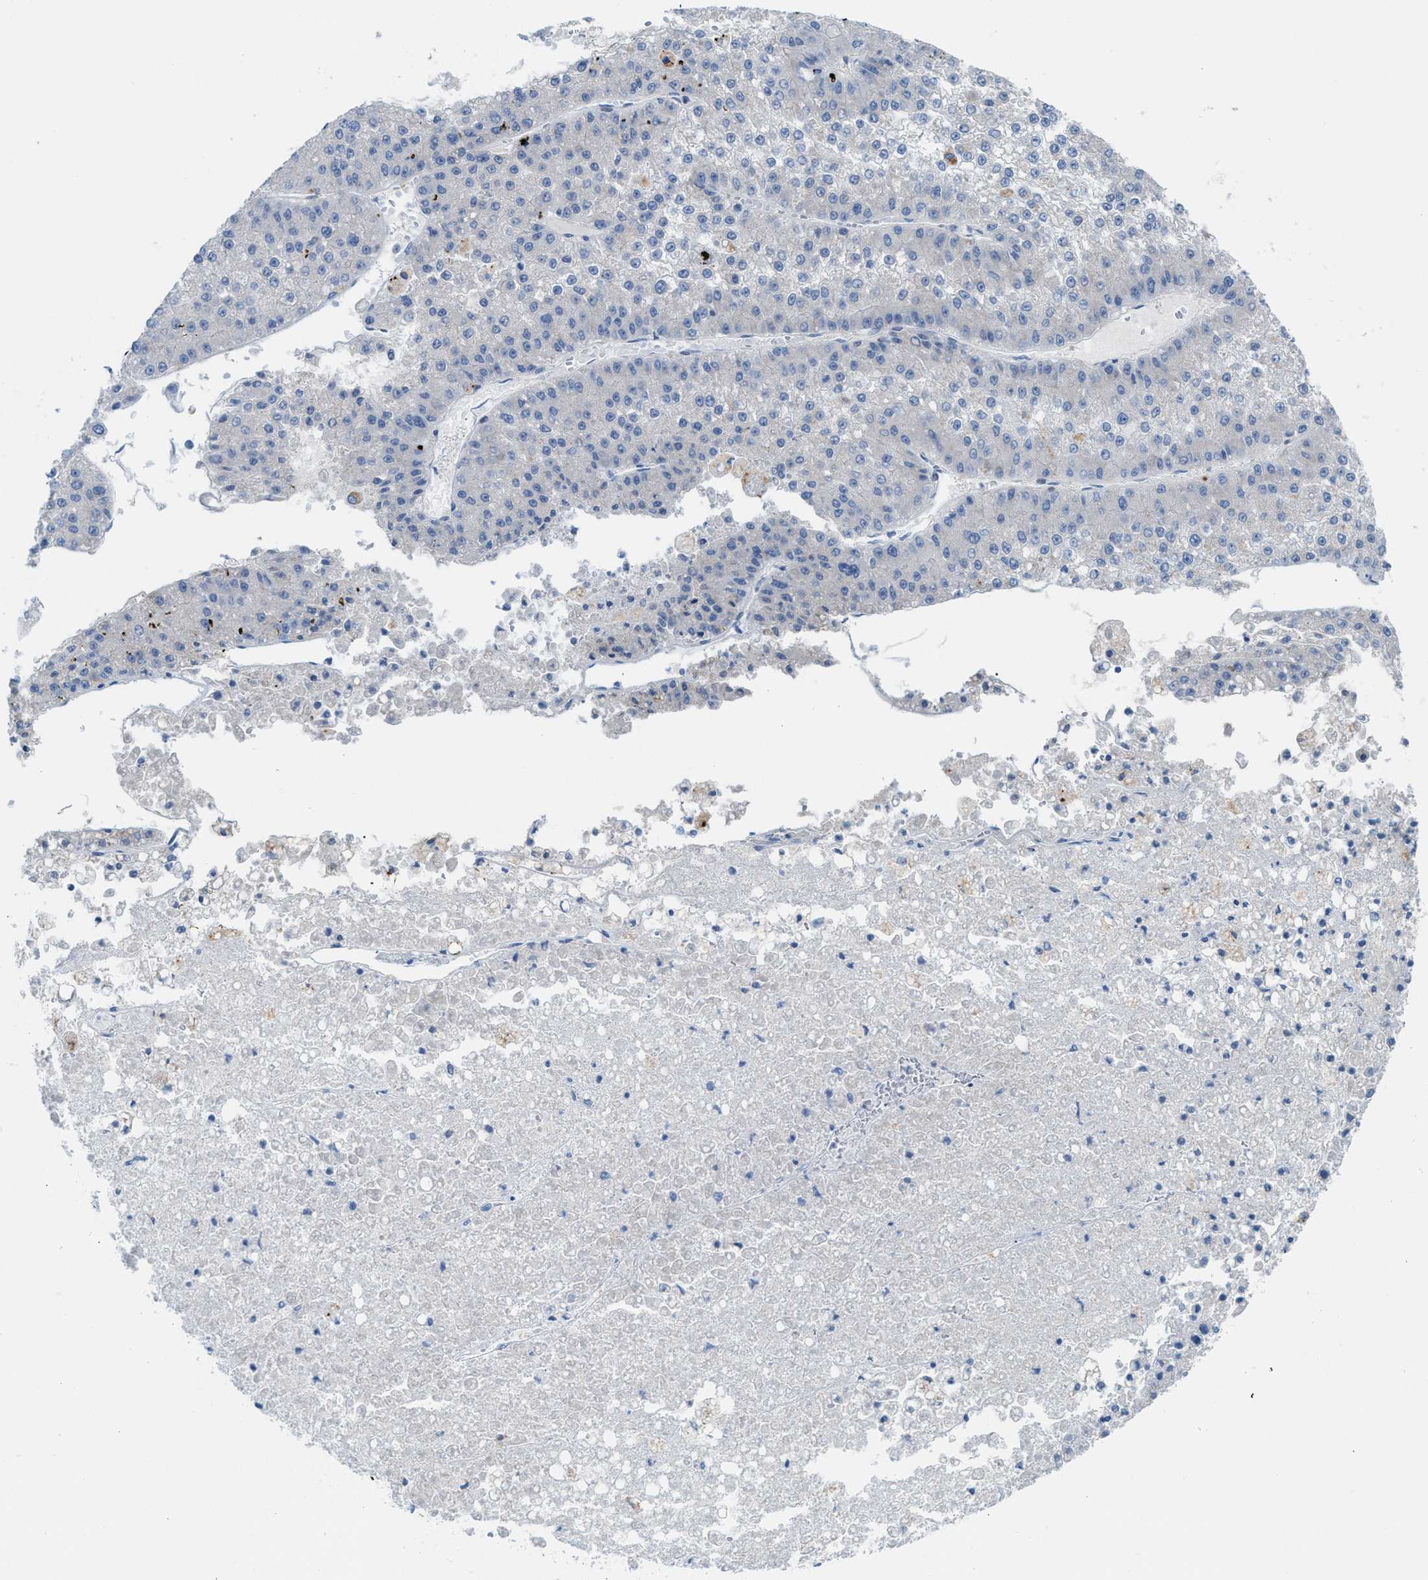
{"staining": {"intensity": "negative", "quantity": "none", "location": "none"}, "tissue": "liver cancer", "cell_type": "Tumor cells", "image_type": "cancer", "snomed": [{"axis": "morphology", "description": "Carcinoma, Hepatocellular, NOS"}, {"axis": "topography", "description": "Liver"}], "caption": "The micrograph exhibits no staining of tumor cells in liver cancer (hepatocellular carcinoma).", "gene": "ASPA", "patient": {"sex": "female", "age": 73}}